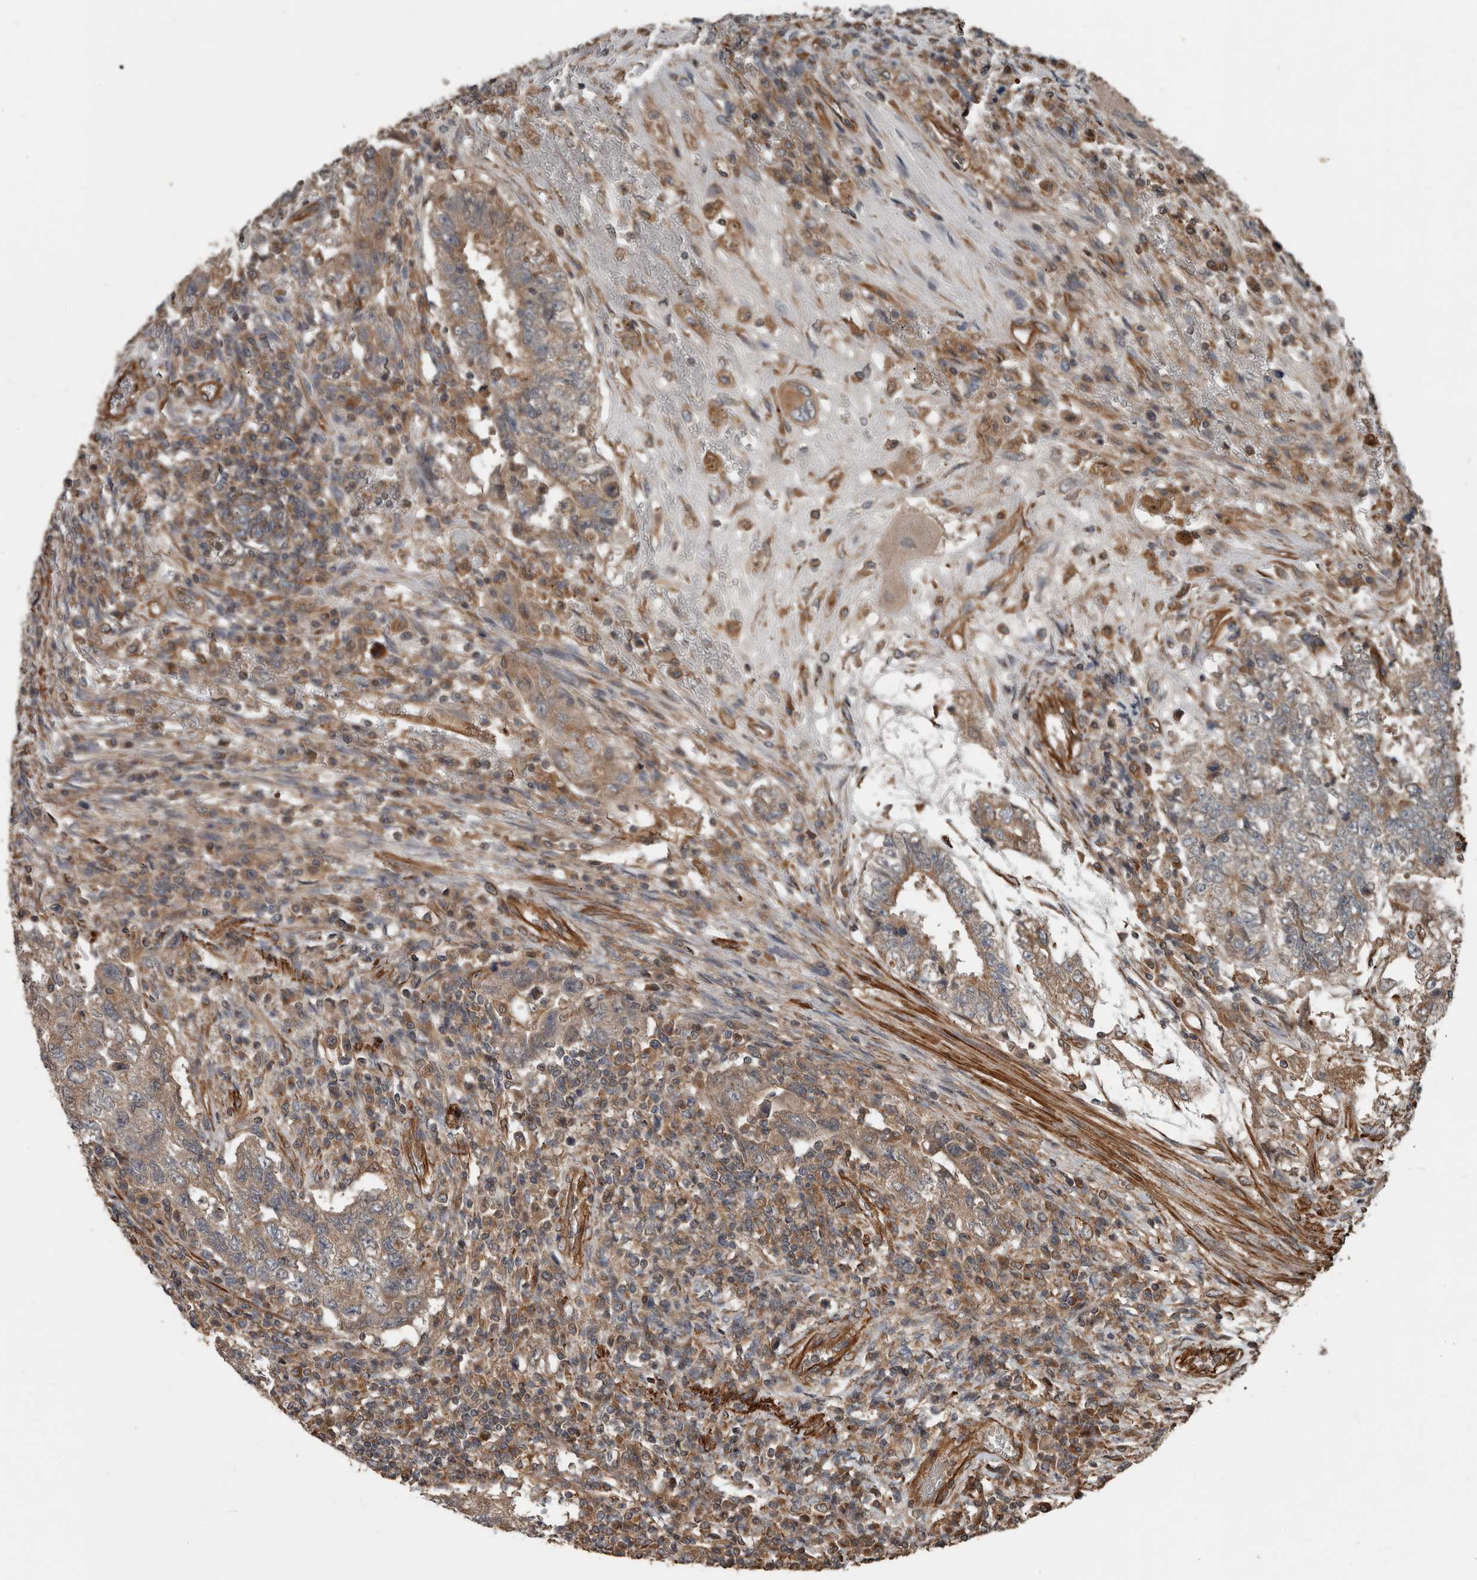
{"staining": {"intensity": "moderate", "quantity": ">75%", "location": "cytoplasmic/membranous"}, "tissue": "testis cancer", "cell_type": "Tumor cells", "image_type": "cancer", "snomed": [{"axis": "morphology", "description": "Carcinoma, Embryonal, NOS"}, {"axis": "topography", "description": "Testis"}], "caption": "Brown immunohistochemical staining in human testis cancer (embryonal carcinoma) reveals moderate cytoplasmic/membranous expression in about >75% of tumor cells. The staining was performed using DAB (3,3'-diaminobenzidine), with brown indicating positive protein expression. Nuclei are stained blue with hematoxylin.", "gene": "YOD1", "patient": {"sex": "male", "age": 26}}